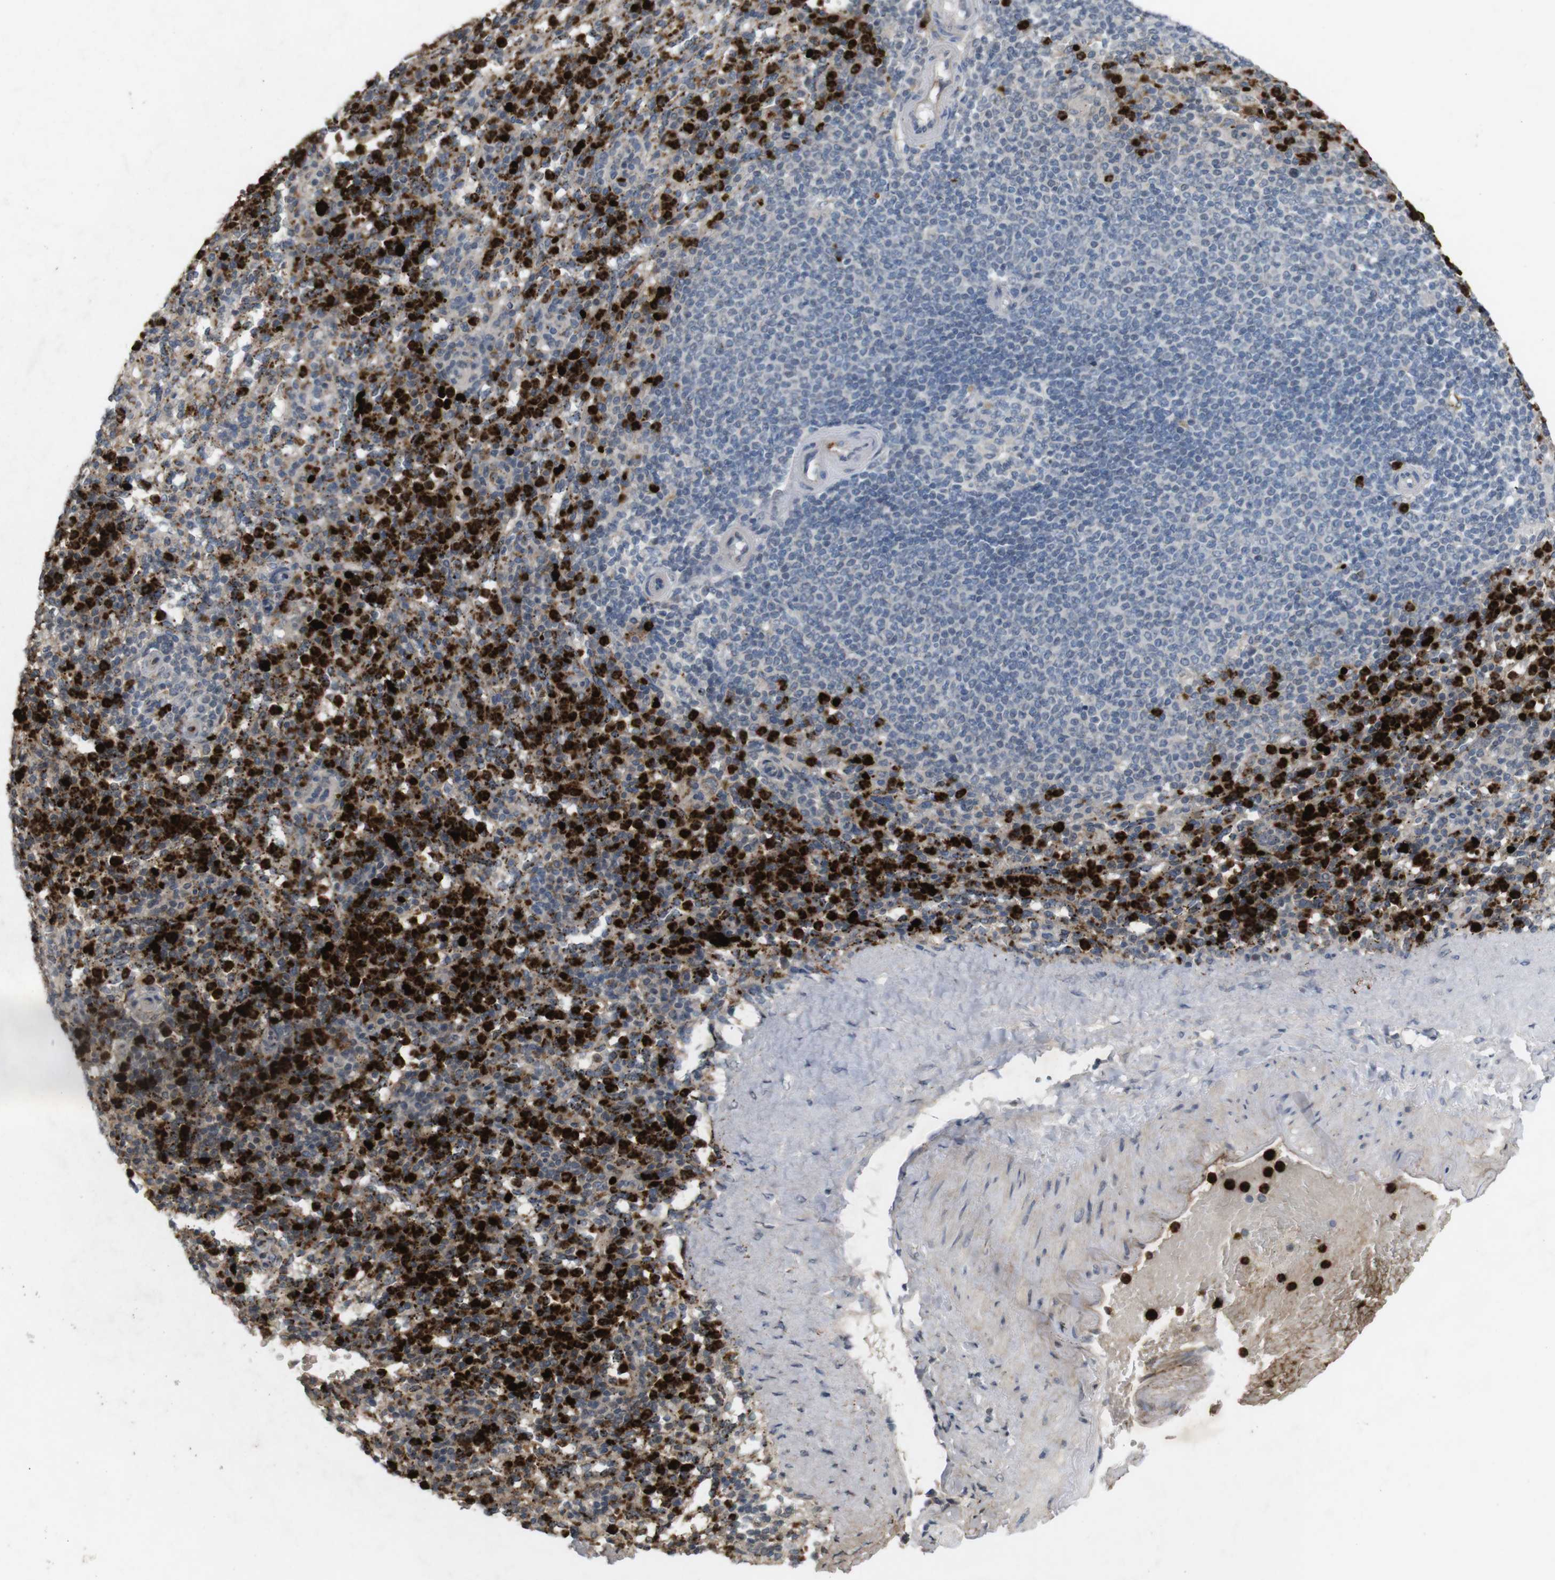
{"staining": {"intensity": "strong", "quantity": ">75%", "location": "cytoplasmic/membranous"}, "tissue": "spleen", "cell_type": "Cells in red pulp", "image_type": "normal", "snomed": [{"axis": "morphology", "description": "Normal tissue, NOS"}, {"axis": "topography", "description": "Spleen"}], "caption": "Protein staining of benign spleen demonstrates strong cytoplasmic/membranous expression in approximately >75% of cells in red pulp. The staining is performed using DAB (3,3'-diaminobenzidine) brown chromogen to label protein expression. The nuclei are counter-stained blue using hematoxylin.", "gene": "TSPAN14", "patient": {"sex": "male", "age": 36}}